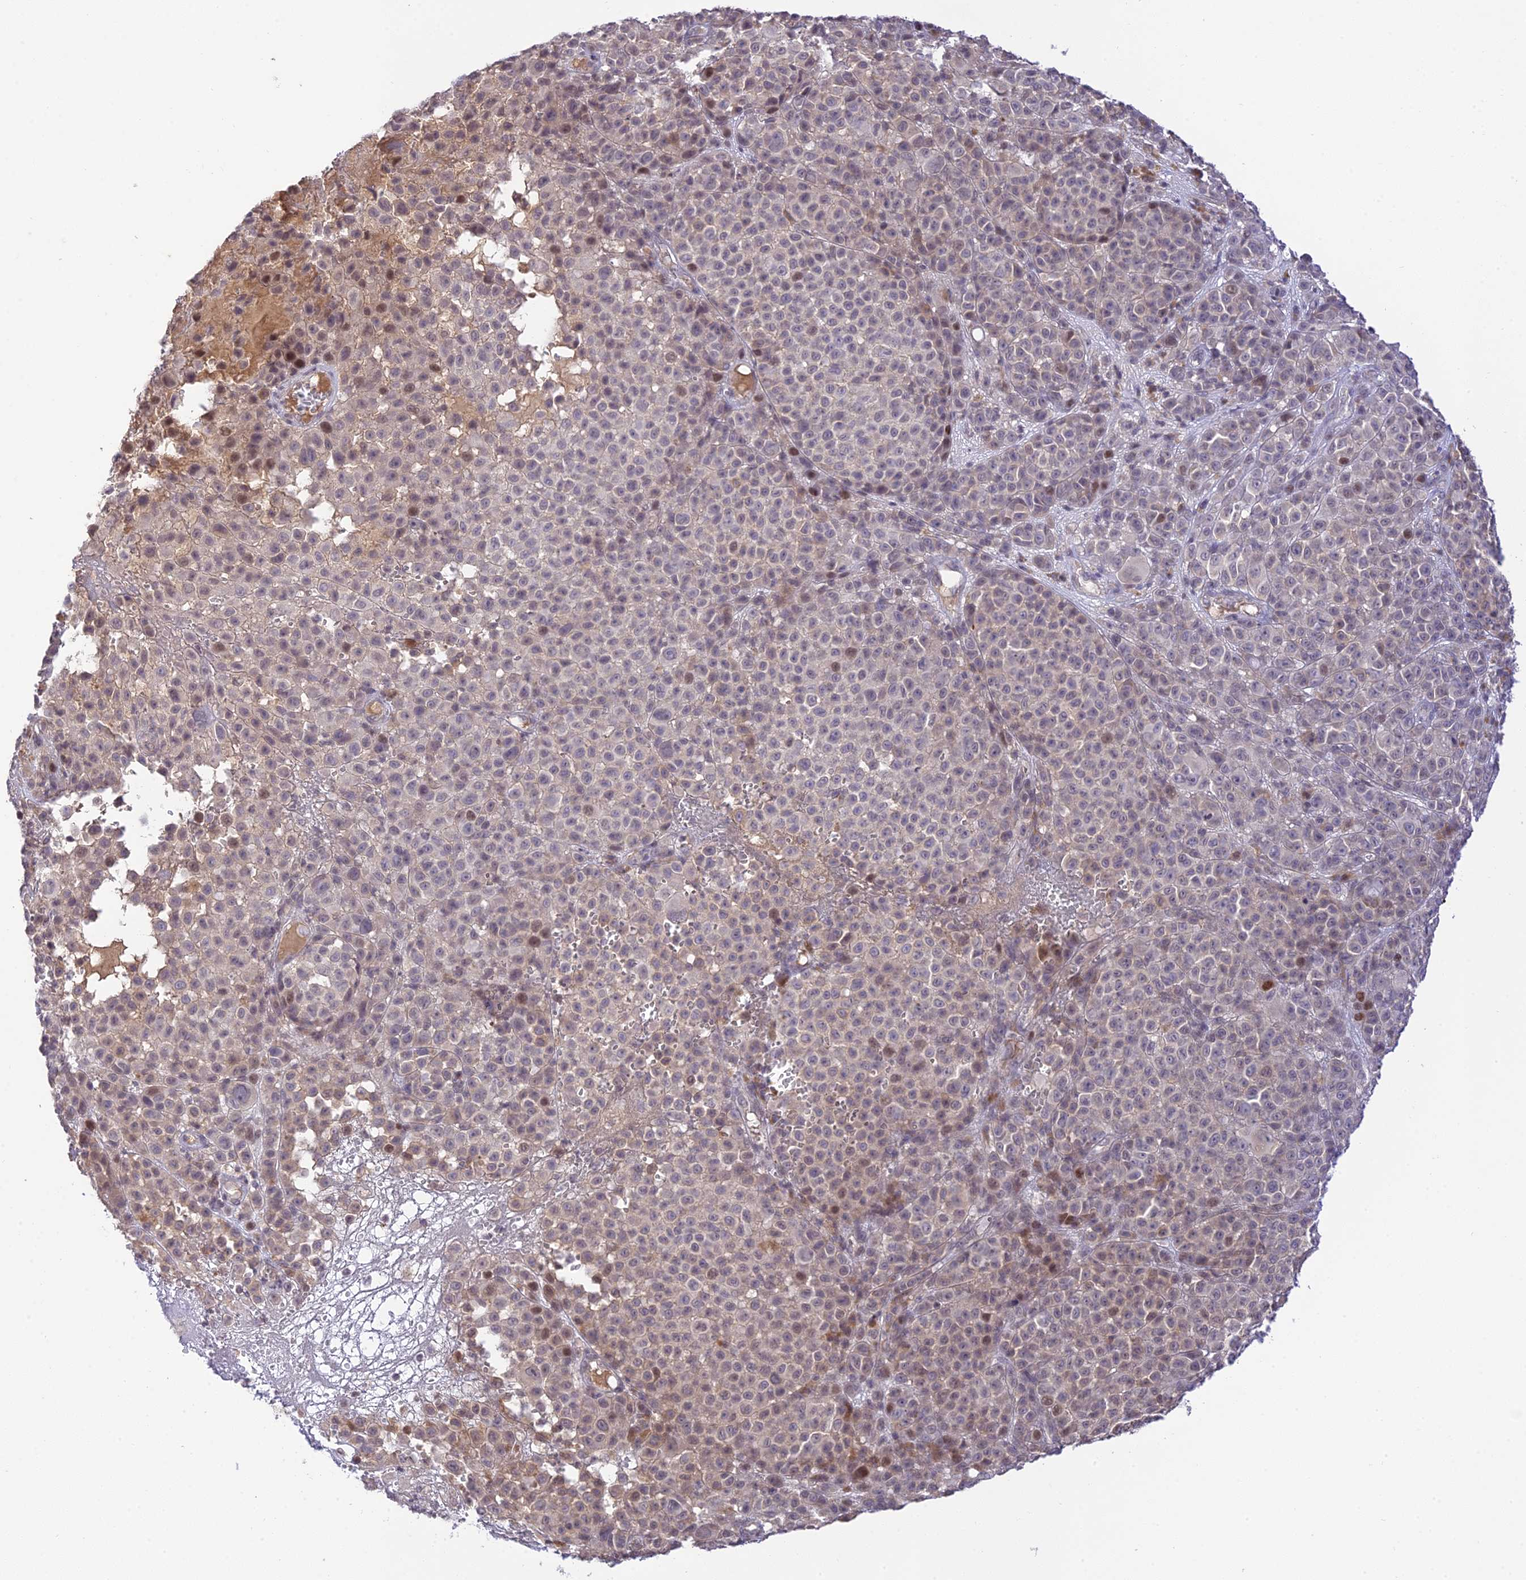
{"staining": {"intensity": "moderate", "quantity": "<25%", "location": "nuclear"}, "tissue": "melanoma", "cell_type": "Tumor cells", "image_type": "cancer", "snomed": [{"axis": "morphology", "description": "Malignant melanoma, NOS"}, {"axis": "topography", "description": "Skin"}], "caption": "Tumor cells exhibit low levels of moderate nuclear positivity in about <25% of cells in melanoma.", "gene": "TEKT1", "patient": {"sex": "female", "age": 94}}